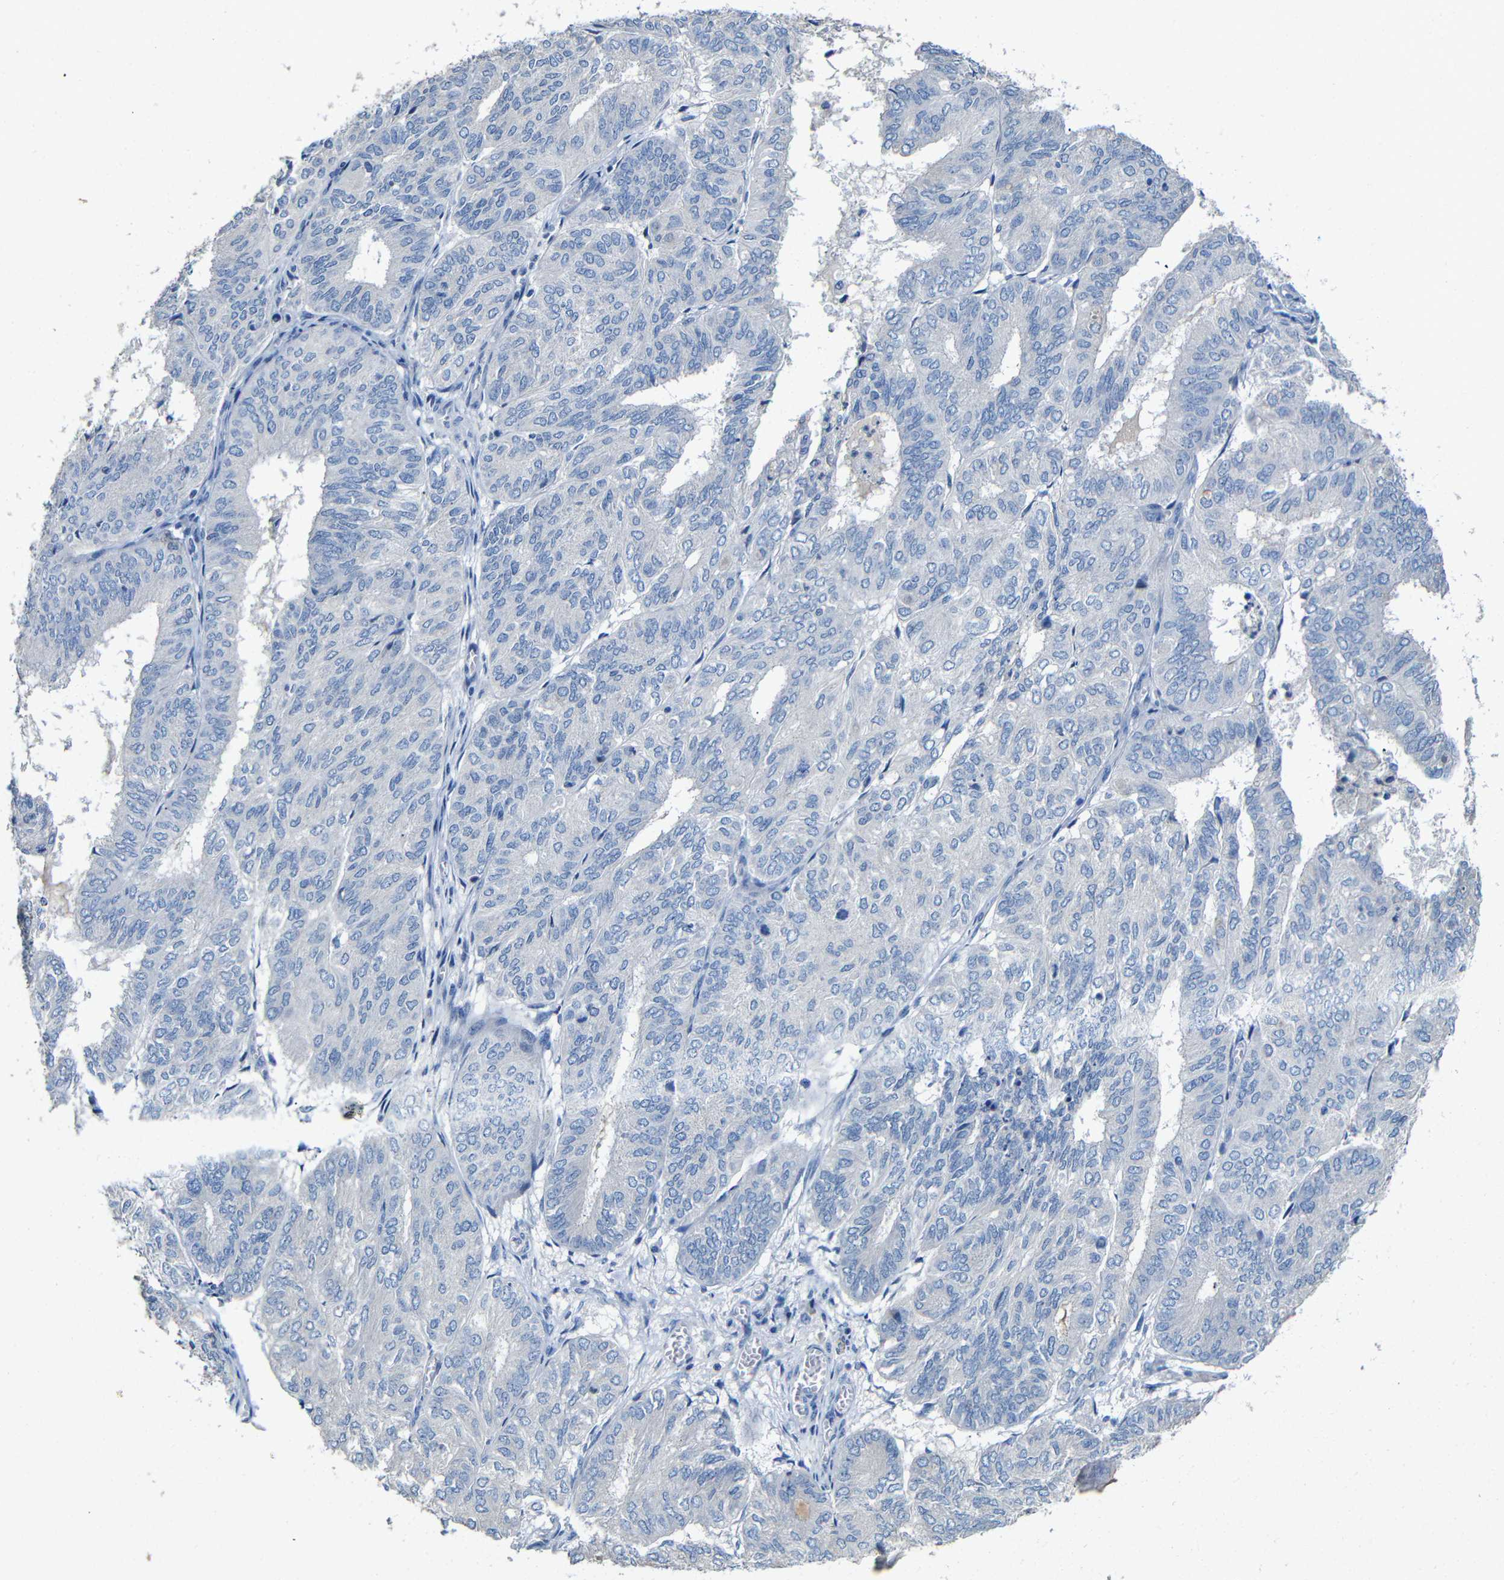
{"staining": {"intensity": "negative", "quantity": "none", "location": "none"}, "tissue": "endometrial cancer", "cell_type": "Tumor cells", "image_type": "cancer", "snomed": [{"axis": "morphology", "description": "Adenocarcinoma, NOS"}, {"axis": "topography", "description": "Uterus"}], "caption": "There is no significant expression in tumor cells of endometrial adenocarcinoma.", "gene": "ACKR2", "patient": {"sex": "female", "age": 60}}